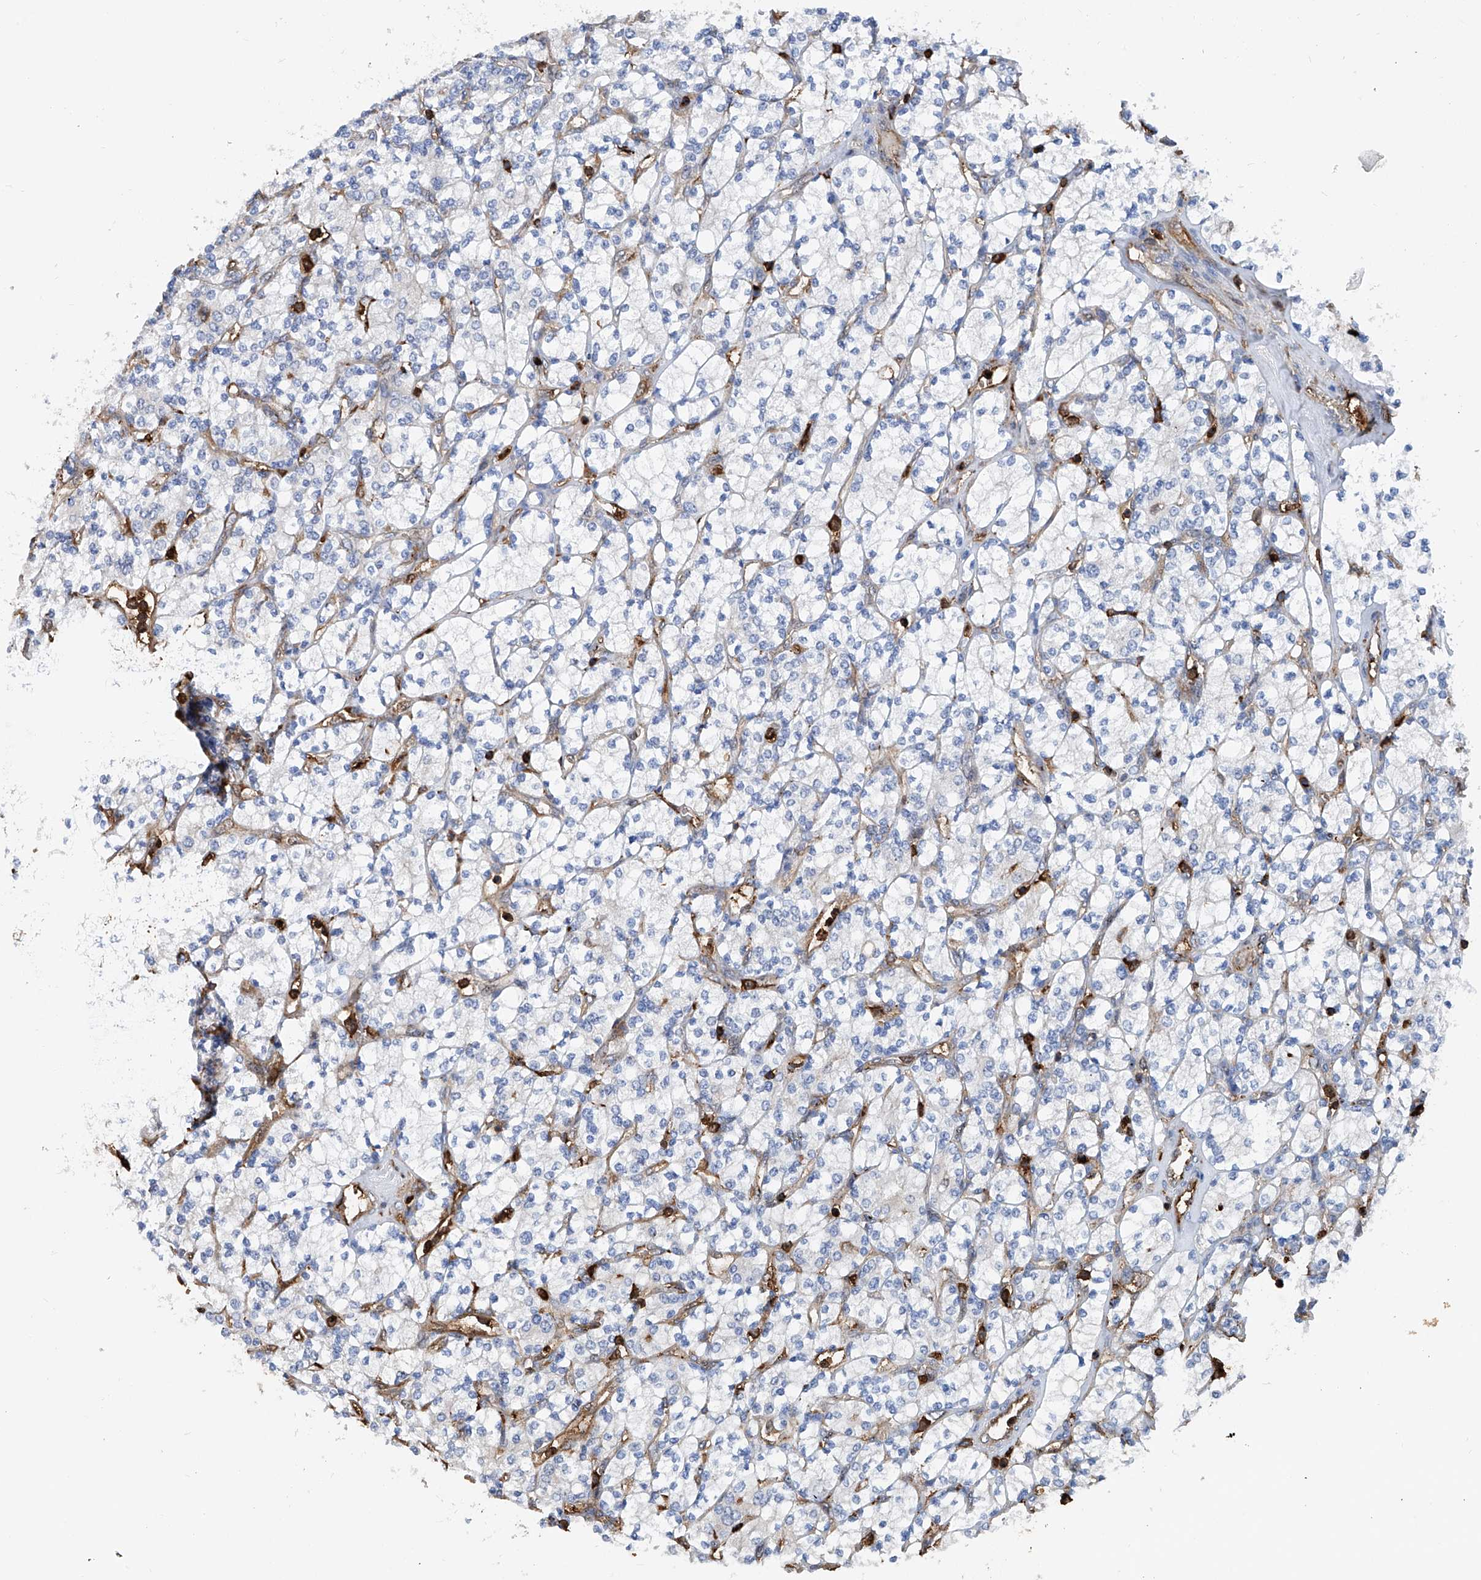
{"staining": {"intensity": "negative", "quantity": "none", "location": "none"}, "tissue": "renal cancer", "cell_type": "Tumor cells", "image_type": "cancer", "snomed": [{"axis": "morphology", "description": "Adenocarcinoma, NOS"}, {"axis": "topography", "description": "Kidney"}], "caption": "Immunohistochemistry photomicrograph of human renal cancer (adenocarcinoma) stained for a protein (brown), which displays no staining in tumor cells.", "gene": "ZNF484", "patient": {"sex": "male", "age": 77}}